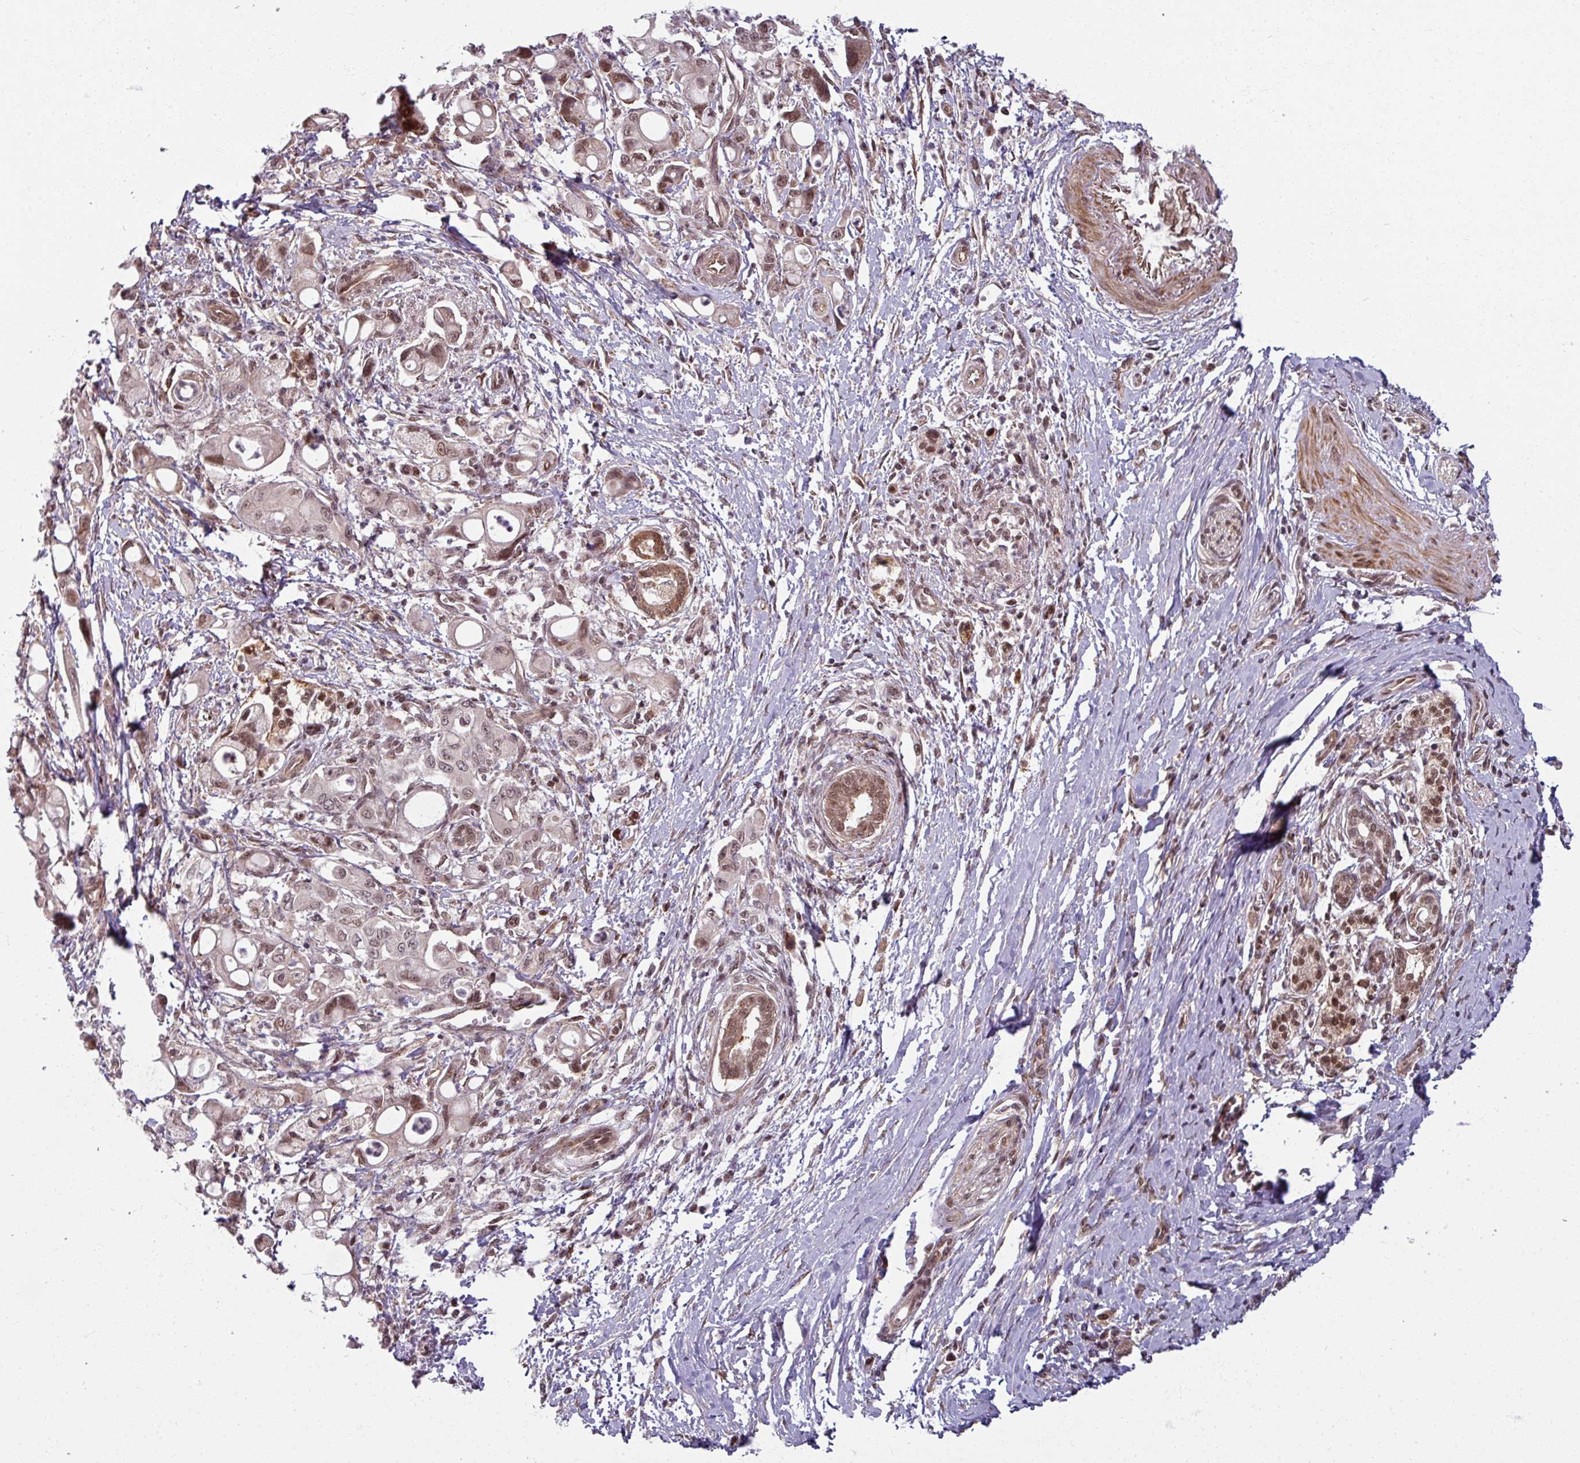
{"staining": {"intensity": "moderate", "quantity": ">75%", "location": "nuclear"}, "tissue": "pancreatic cancer", "cell_type": "Tumor cells", "image_type": "cancer", "snomed": [{"axis": "morphology", "description": "Adenocarcinoma, NOS"}, {"axis": "topography", "description": "Pancreas"}], "caption": "Immunohistochemistry histopathology image of neoplastic tissue: human pancreatic cancer stained using immunohistochemistry displays medium levels of moderate protein expression localized specifically in the nuclear of tumor cells, appearing as a nuclear brown color.", "gene": "SWI5", "patient": {"sex": "male", "age": 68}}